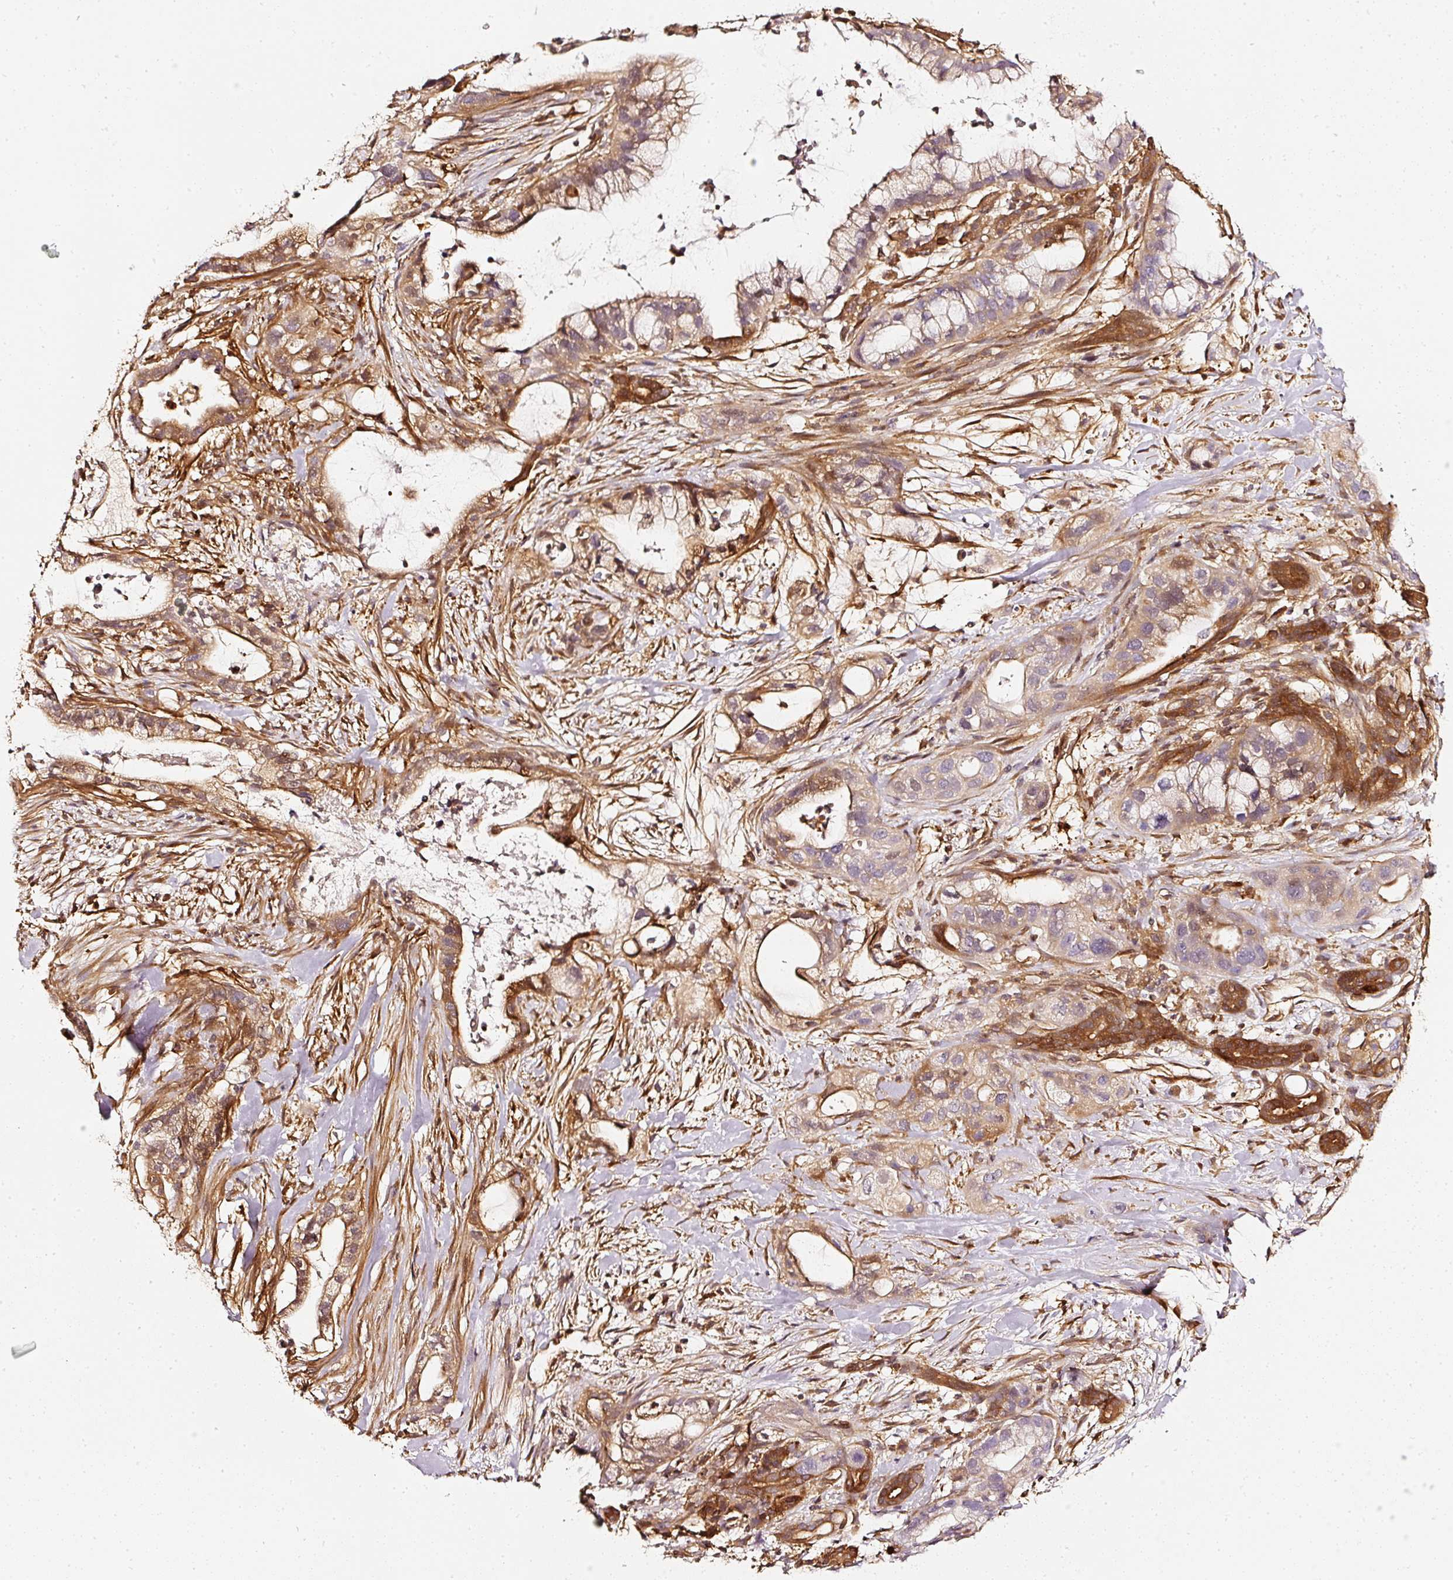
{"staining": {"intensity": "strong", "quantity": "25%-75%", "location": "cytoplasmic/membranous,nuclear"}, "tissue": "pancreatic cancer", "cell_type": "Tumor cells", "image_type": "cancer", "snomed": [{"axis": "morphology", "description": "Adenocarcinoma, NOS"}, {"axis": "topography", "description": "Pancreas"}], "caption": "About 25%-75% of tumor cells in human pancreatic cancer (adenocarcinoma) show strong cytoplasmic/membranous and nuclear protein staining as visualized by brown immunohistochemical staining.", "gene": "ASMTL", "patient": {"sex": "male", "age": 44}}